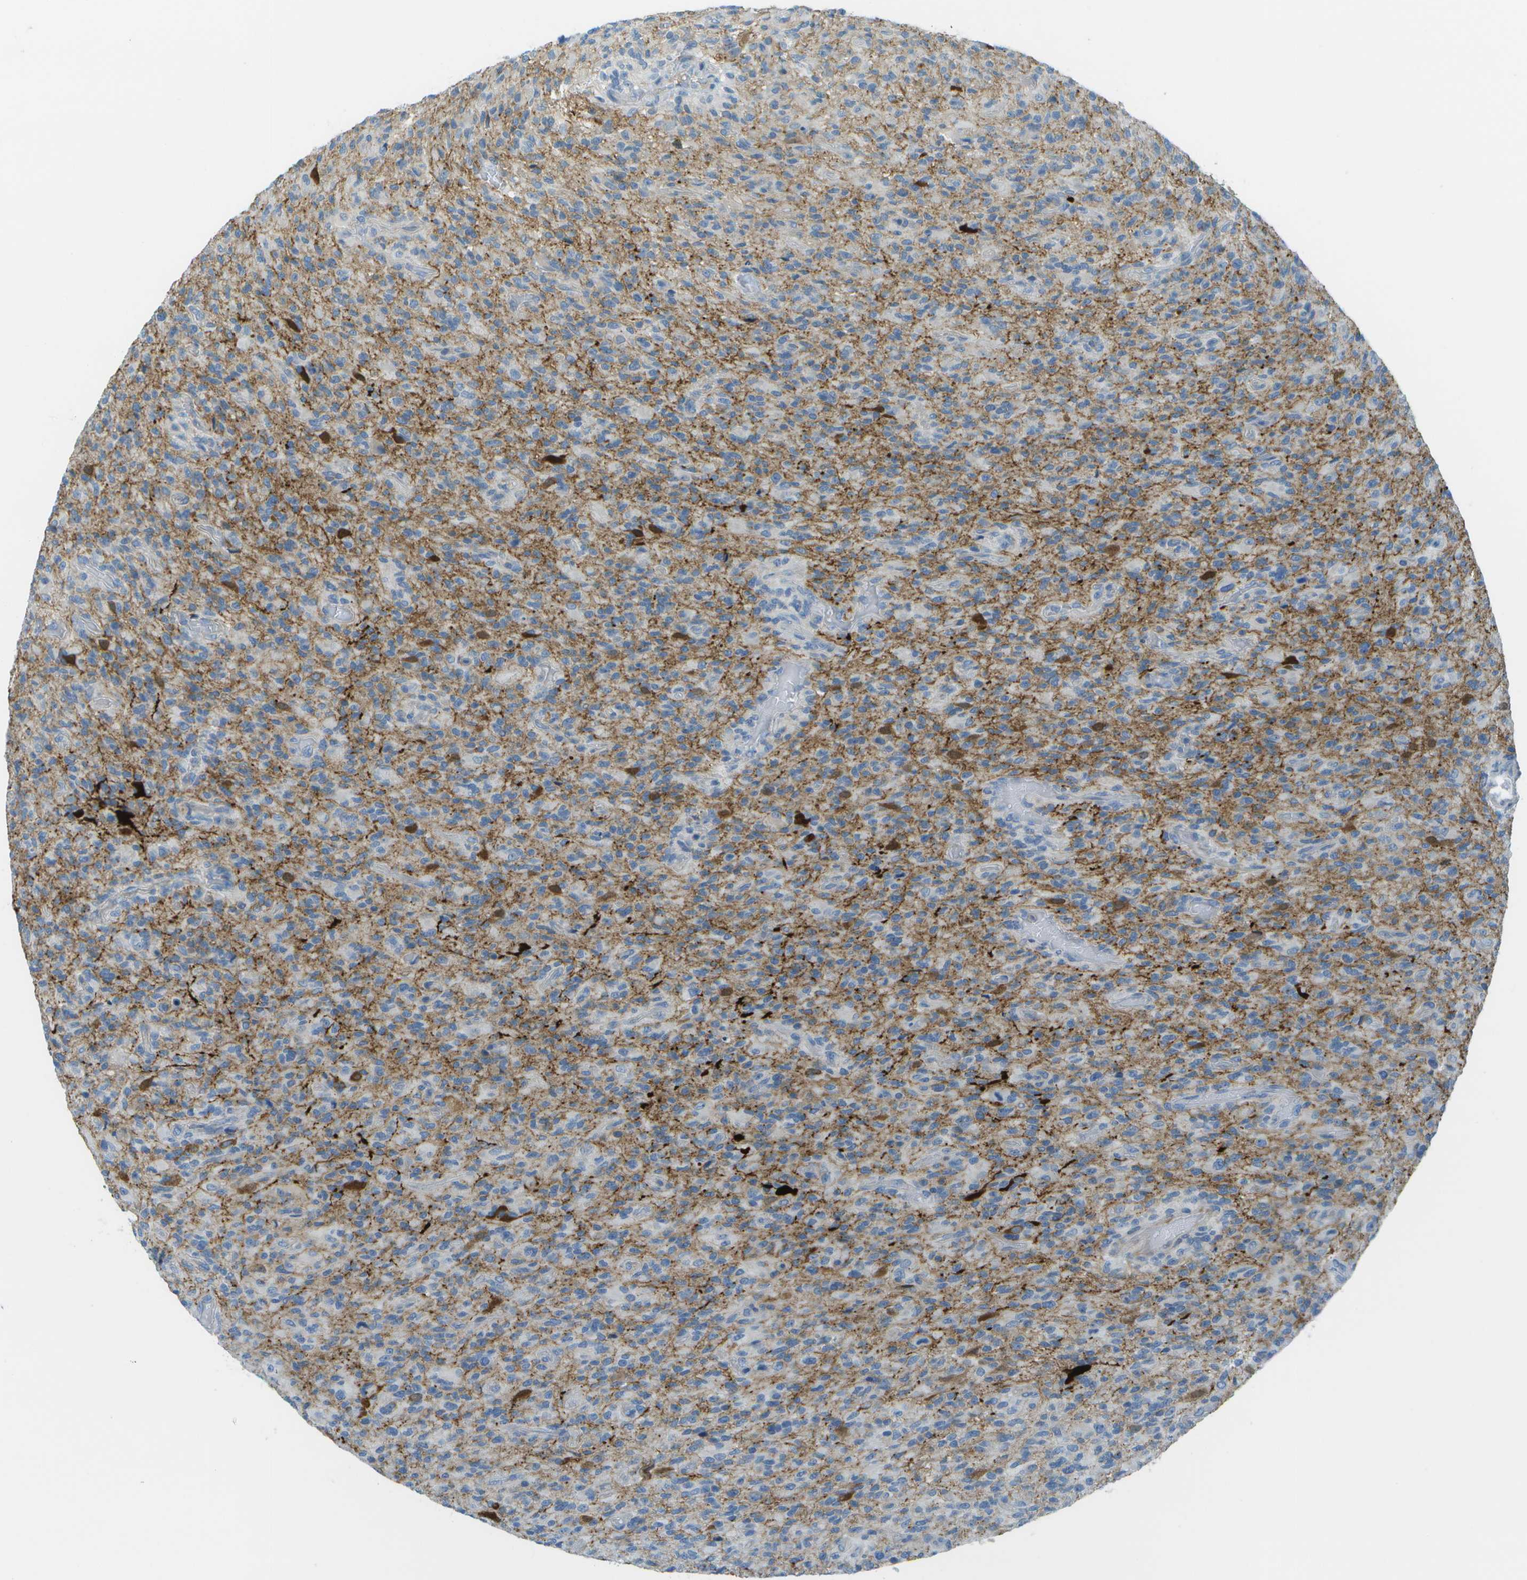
{"staining": {"intensity": "moderate", "quantity": "<25%", "location": "cytoplasmic/membranous"}, "tissue": "glioma", "cell_type": "Tumor cells", "image_type": "cancer", "snomed": [{"axis": "morphology", "description": "Glioma, malignant, High grade"}, {"axis": "topography", "description": "Brain"}], "caption": "DAB immunohistochemical staining of human glioma shows moderate cytoplasmic/membranous protein expression in approximately <25% of tumor cells.", "gene": "LRRC66", "patient": {"sex": "male", "age": 71}}